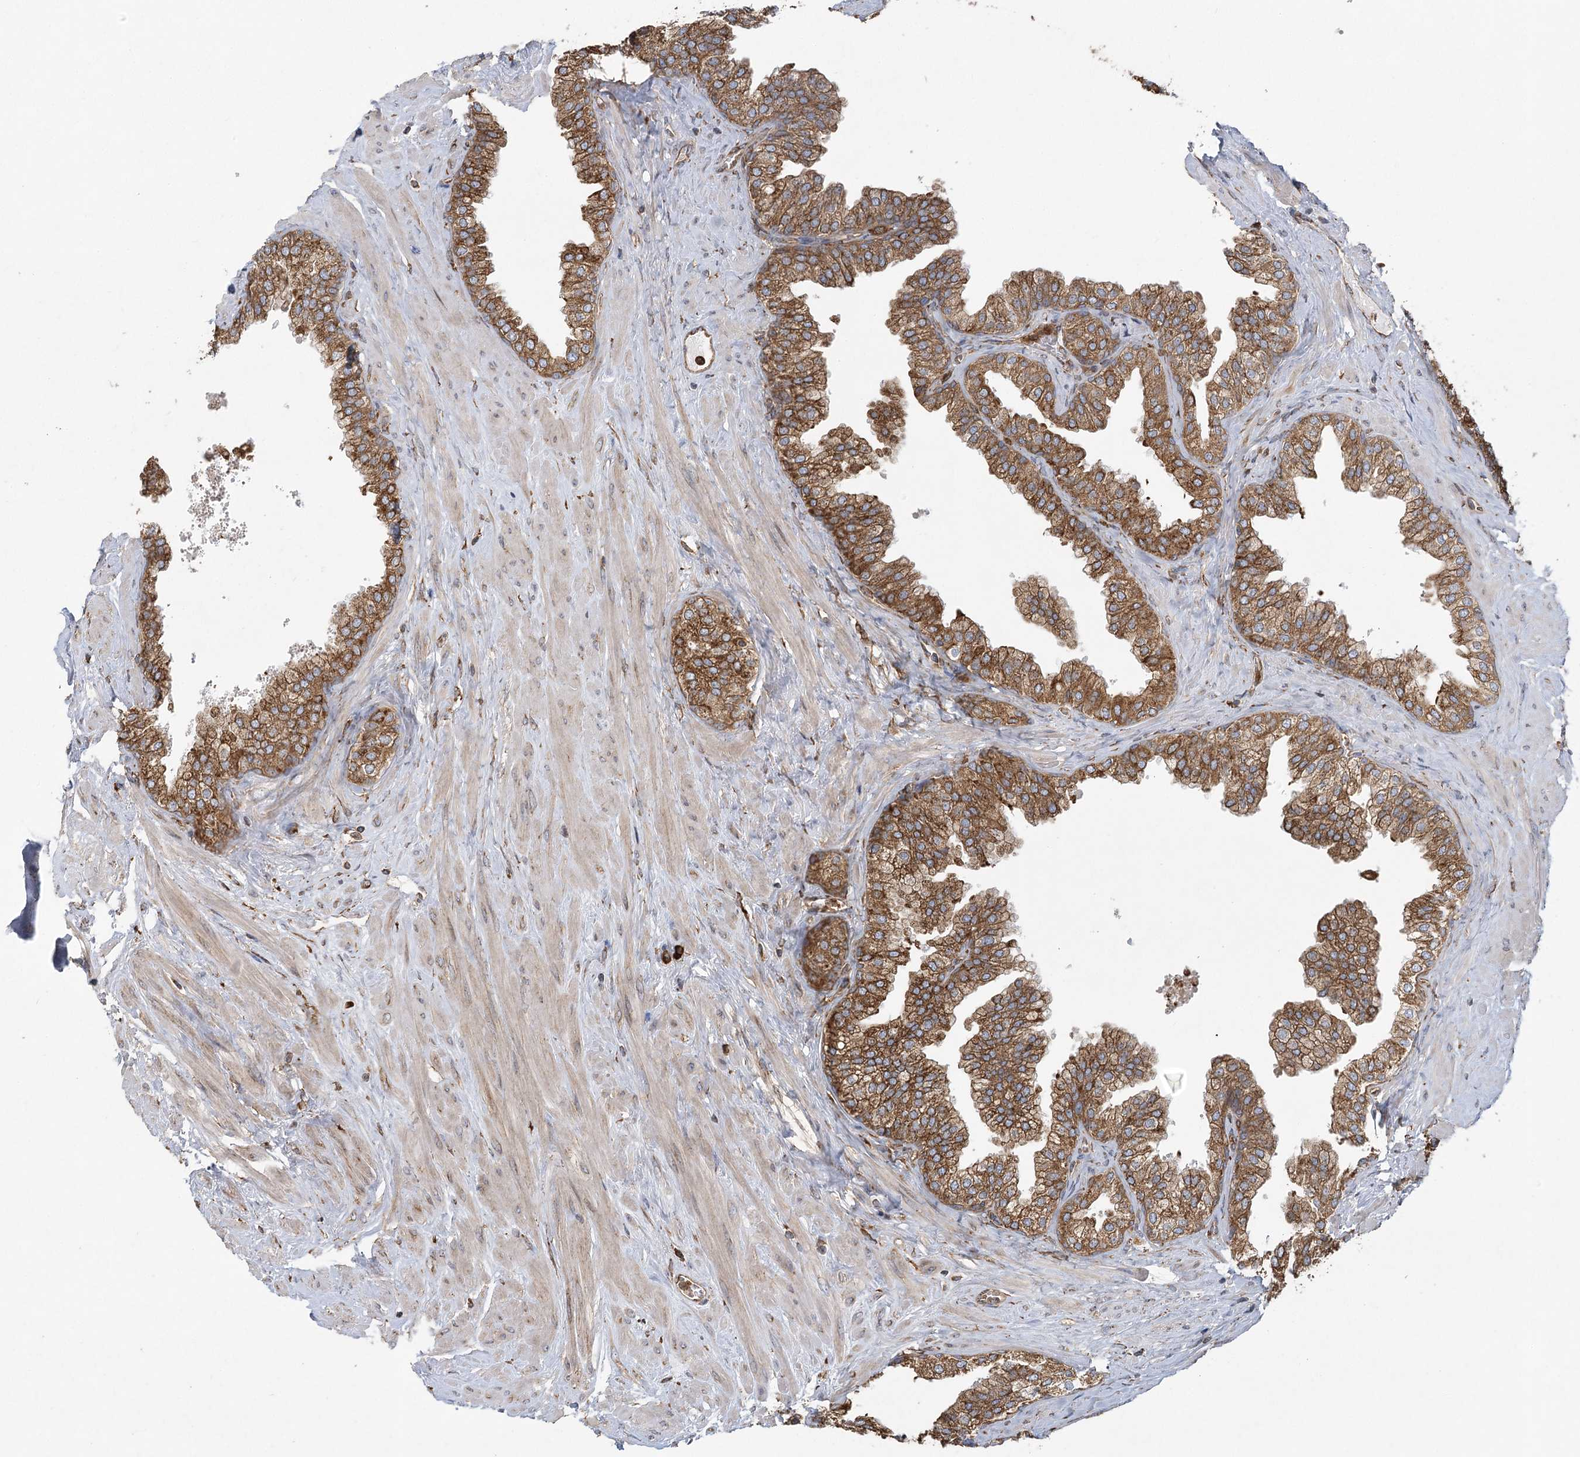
{"staining": {"intensity": "strong", "quantity": ">75%", "location": "cytoplasmic/membranous"}, "tissue": "prostate", "cell_type": "Glandular cells", "image_type": "normal", "snomed": [{"axis": "morphology", "description": "Normal tissue, NOS"}, {"axis": "morphology", "description": "Urothelial carcinoma, Low grade"}, {"axis": "topography", "description": "Urinary bladder"}, {"axis": "topography", "description": "Prostate"}], "caption": "The micrograph demonstrates immunohistochemical staining of normal prostate. There is strong cytoplasmic/membranous staining is identified in about >75% of glandular cells.", "gene": "ACAP2", "patient": {"sex": "male", "age": 60}}